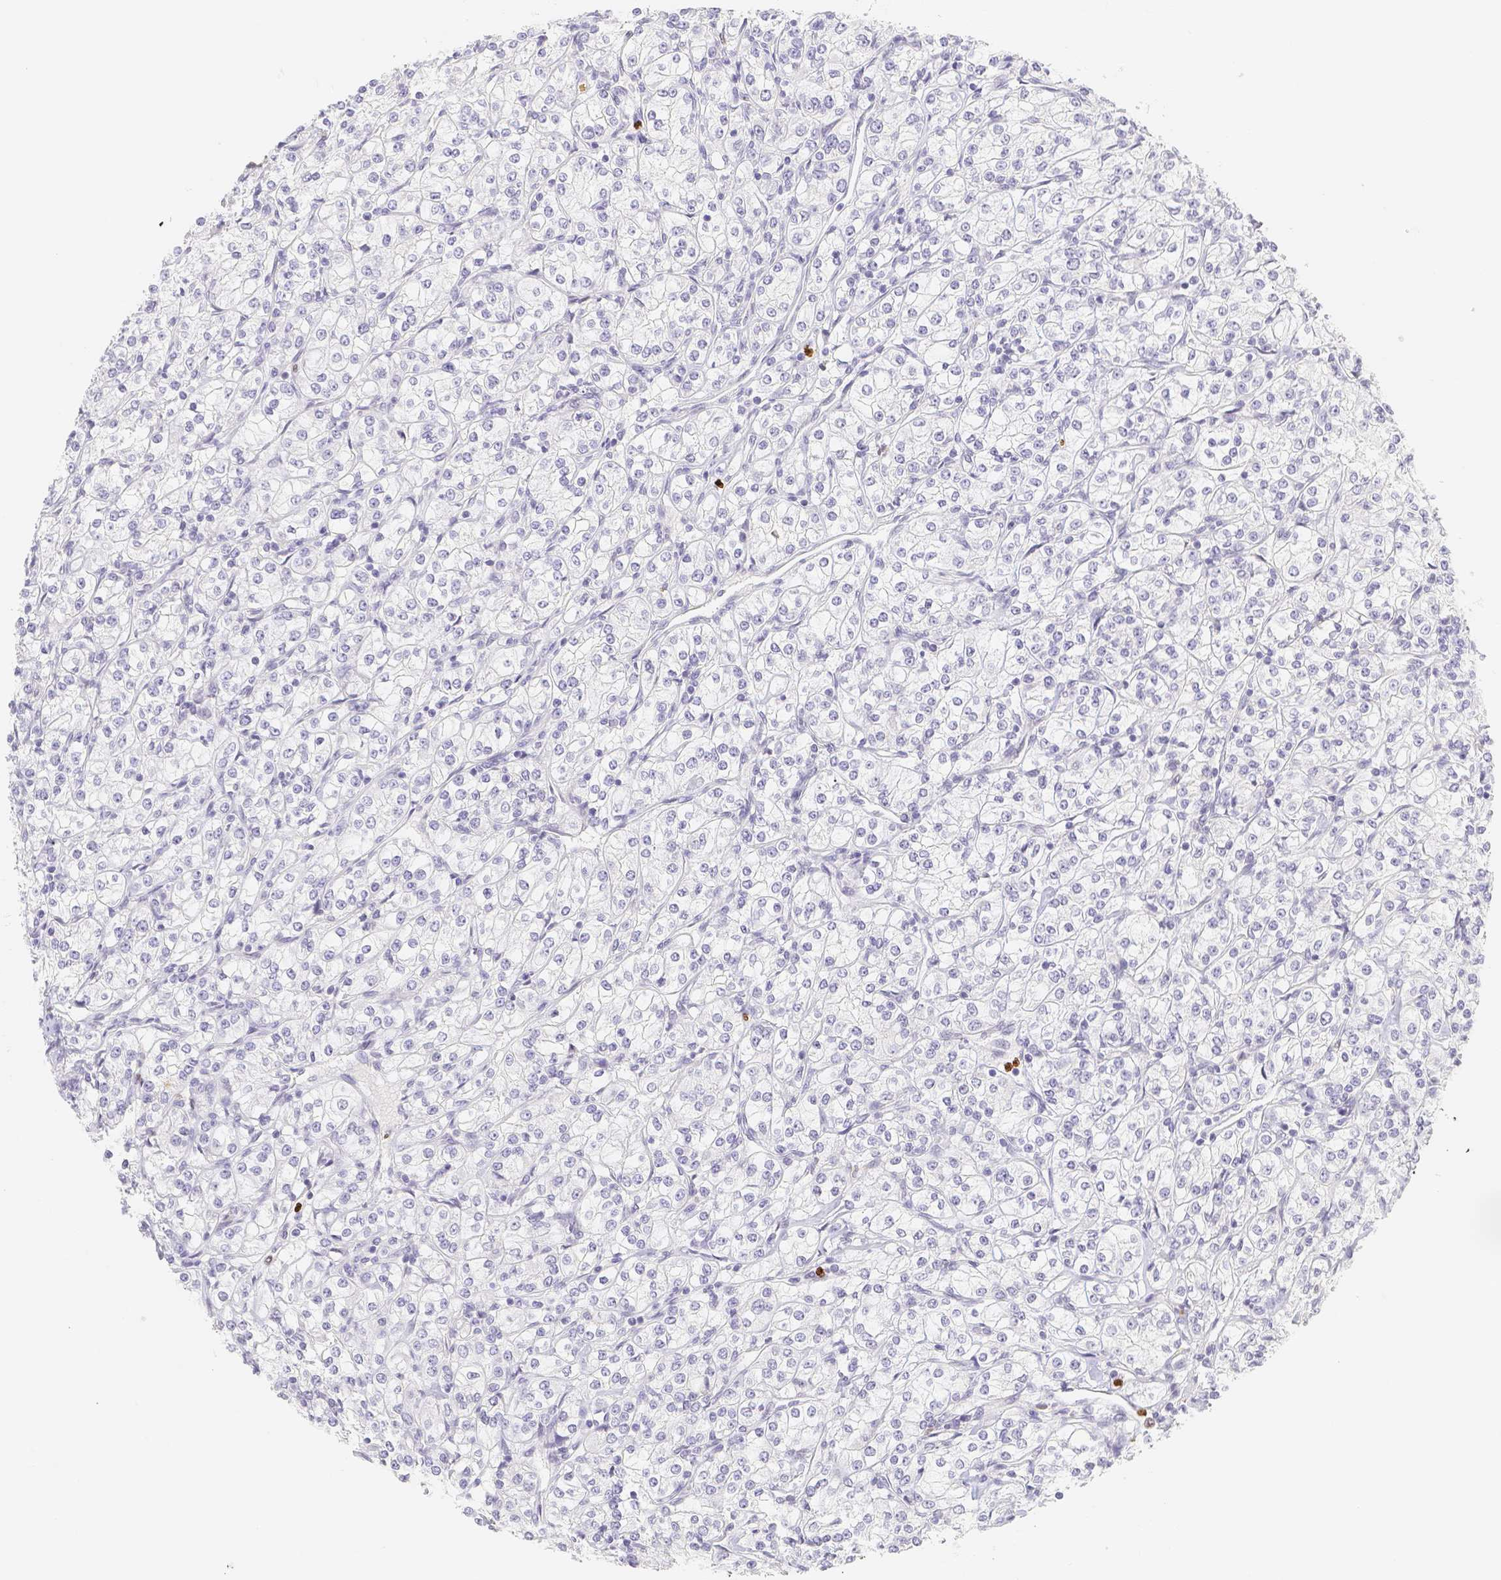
{"staining": {"intensity": "negative", "quantity": "none", "location": "none"}, "tissue": "renal cancer", "cell_type": "Tumor cells", "image_type": "cancer", "snomed": [{"axis": "morphology", "description": "Adenocarcinoma, NOS"}, {"axis": "topography", "description": "Kidney"}], "caption": "The photomicrograph exhibits no significant positivity in tumor cells of renal cancer.", "gene": "PADI4", "patient": {"sex": "male", "age": 77}}